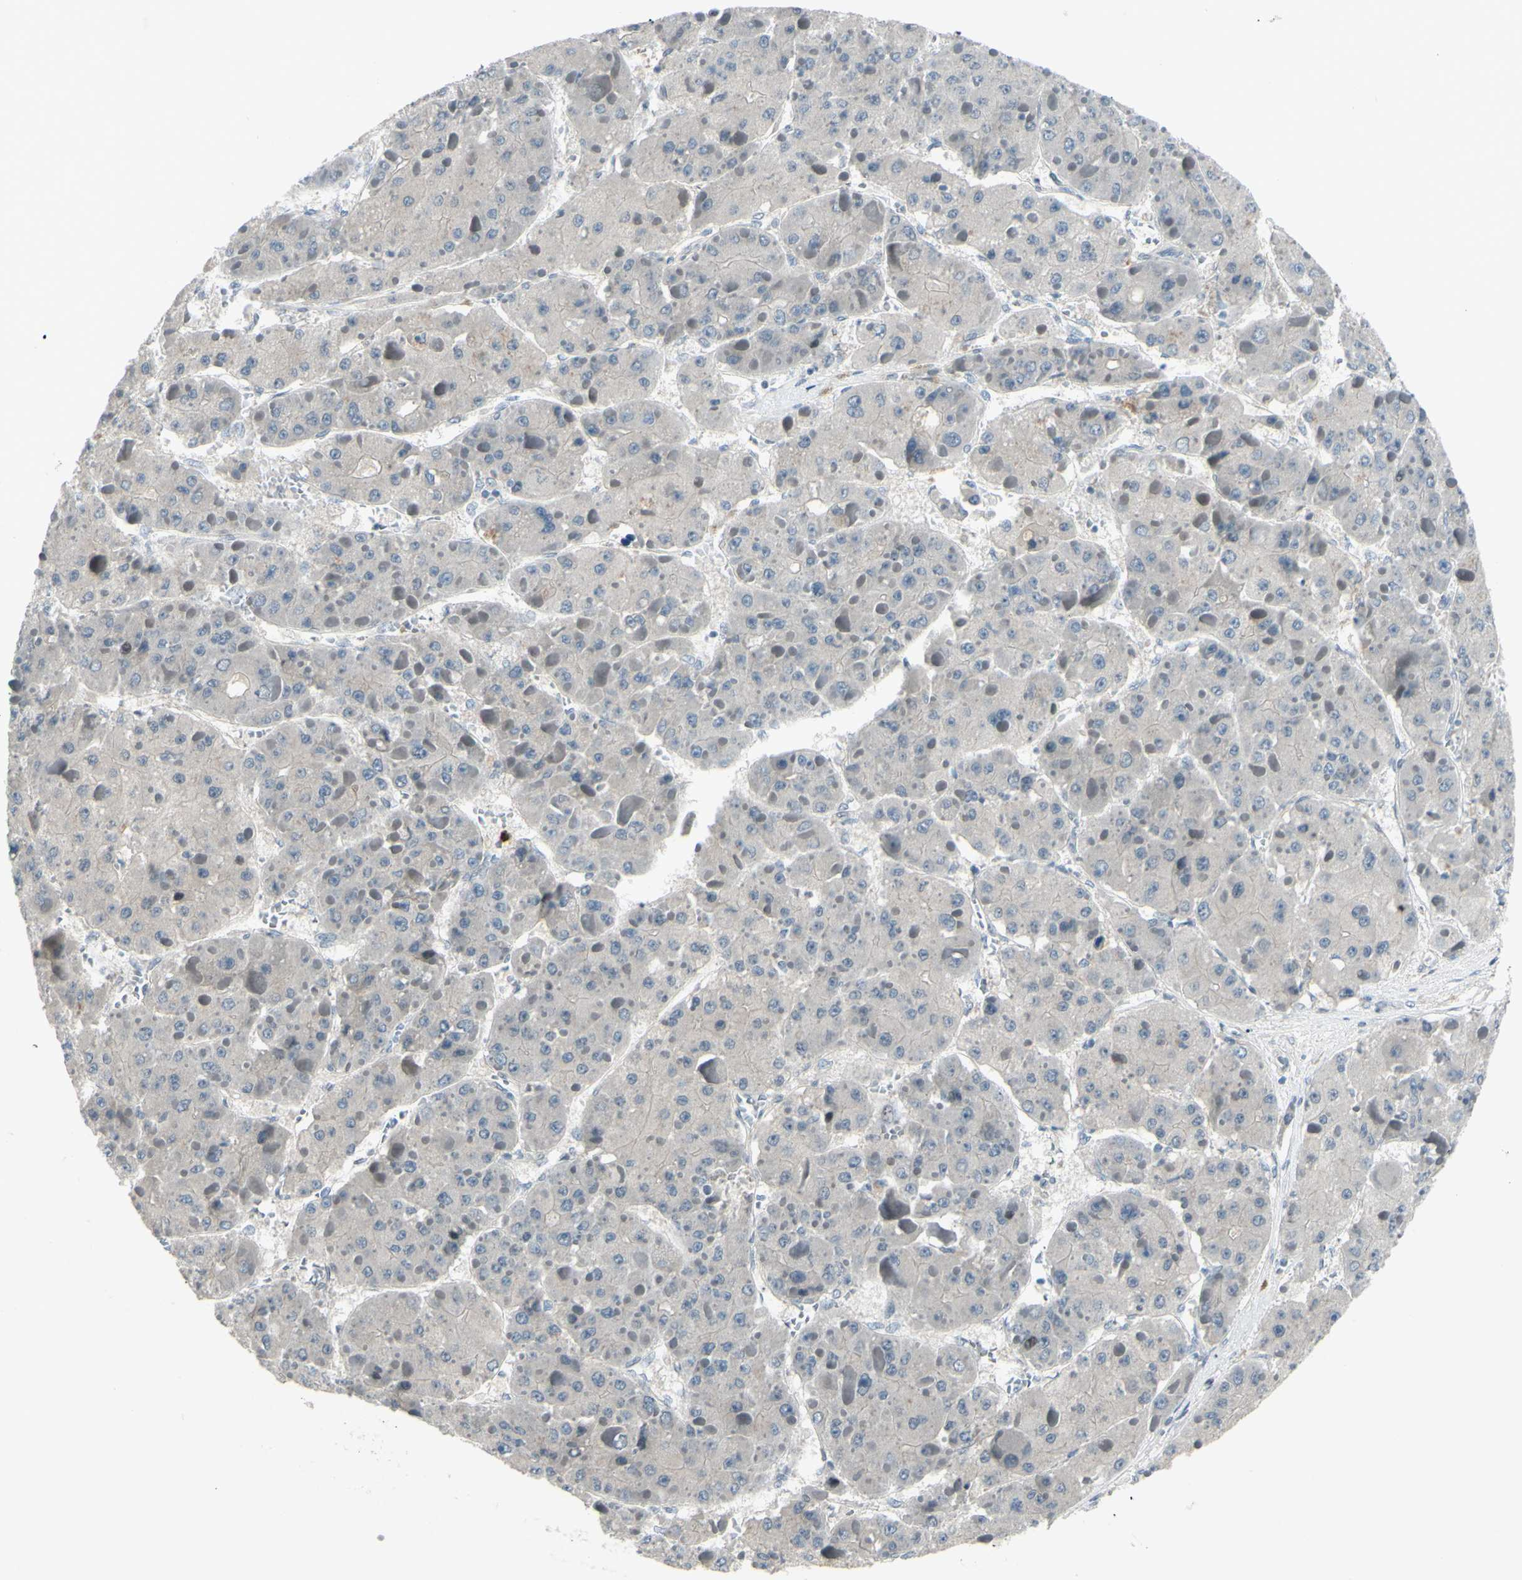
{"staining": {"intensity": "negative", "quantity": "none", "location": "none"}, "tissue": "liver cancer", "cell_type": "Tumor cells", "image_type": "cancer", "snomed": [{"axis": "morphology", "description": "Carcinoma, Hepatocellular, NOS"}, {"axis": "topography", "description": "Liver"}], "caption": "High power microscopy histopathology image of an IHC image of liver cancer (hepatocellular carcinoma), revealing no significant staining in tumor cells.", "gene": "ETNK1", "patient": {"sex": "female", "age": 73}}